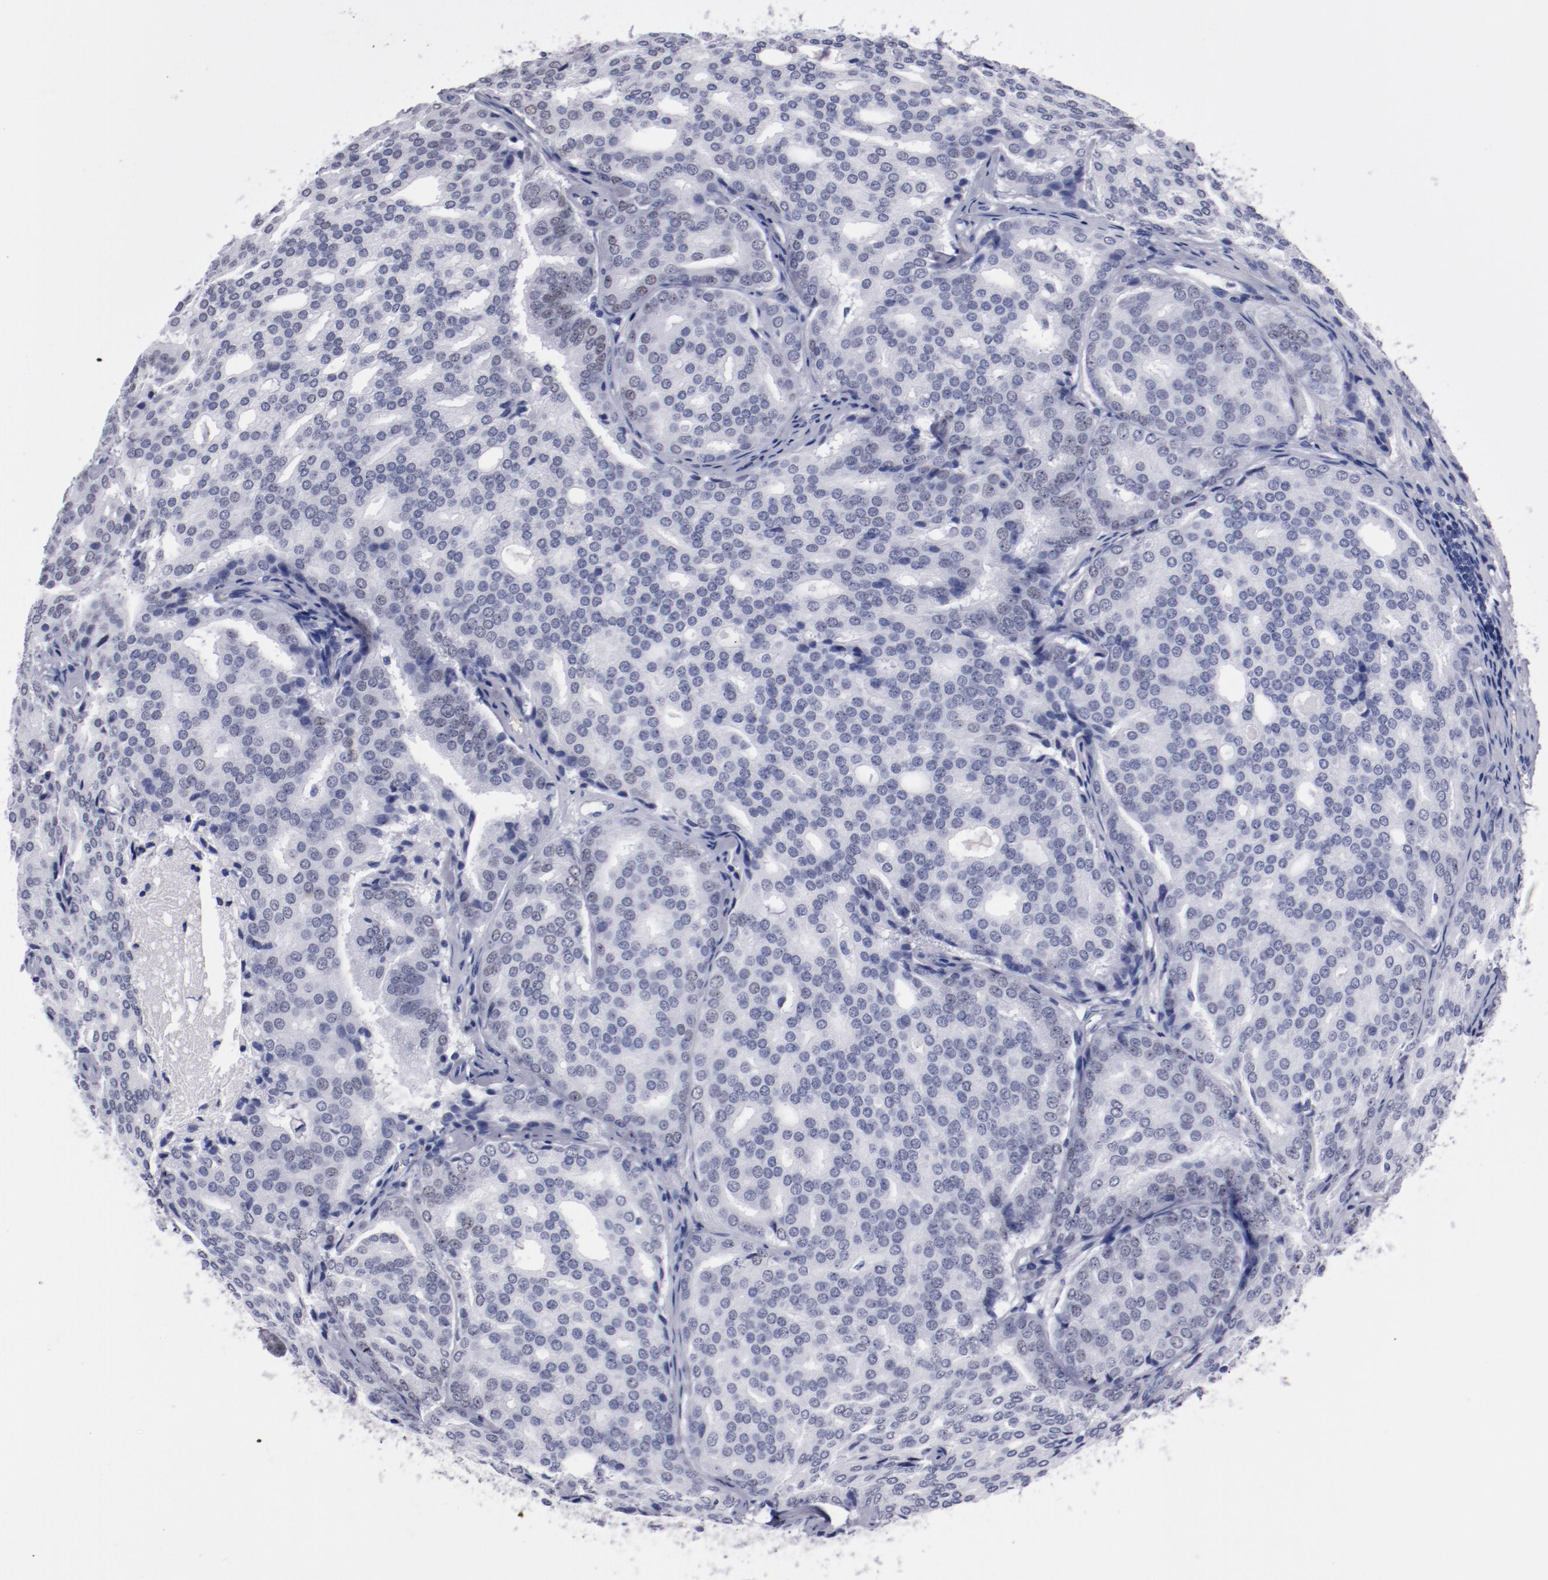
{"staining": {"intensity": "weak", "quantity": "<25%", "location": "nuclear"}, "tissue": "prostate cancer", "cell_type": "Tumor cells", "image_type": "cancer", "snomed": [{"axis": "morphology", "description": "Adenocarcinoma, High grade"}, {"axis": "topography", "description": "Prostate"}], "caption": "Image shows no significant protein expression in tumor cells of adenocarcinoma (high-grade) (prostate). Brightfield microscopy of IHC stained with DAB (brown) and hematoxylin (blue), captured at high magnification.", "gene": "HNF1B", "patient": {"sex": "male", "age": 64}}